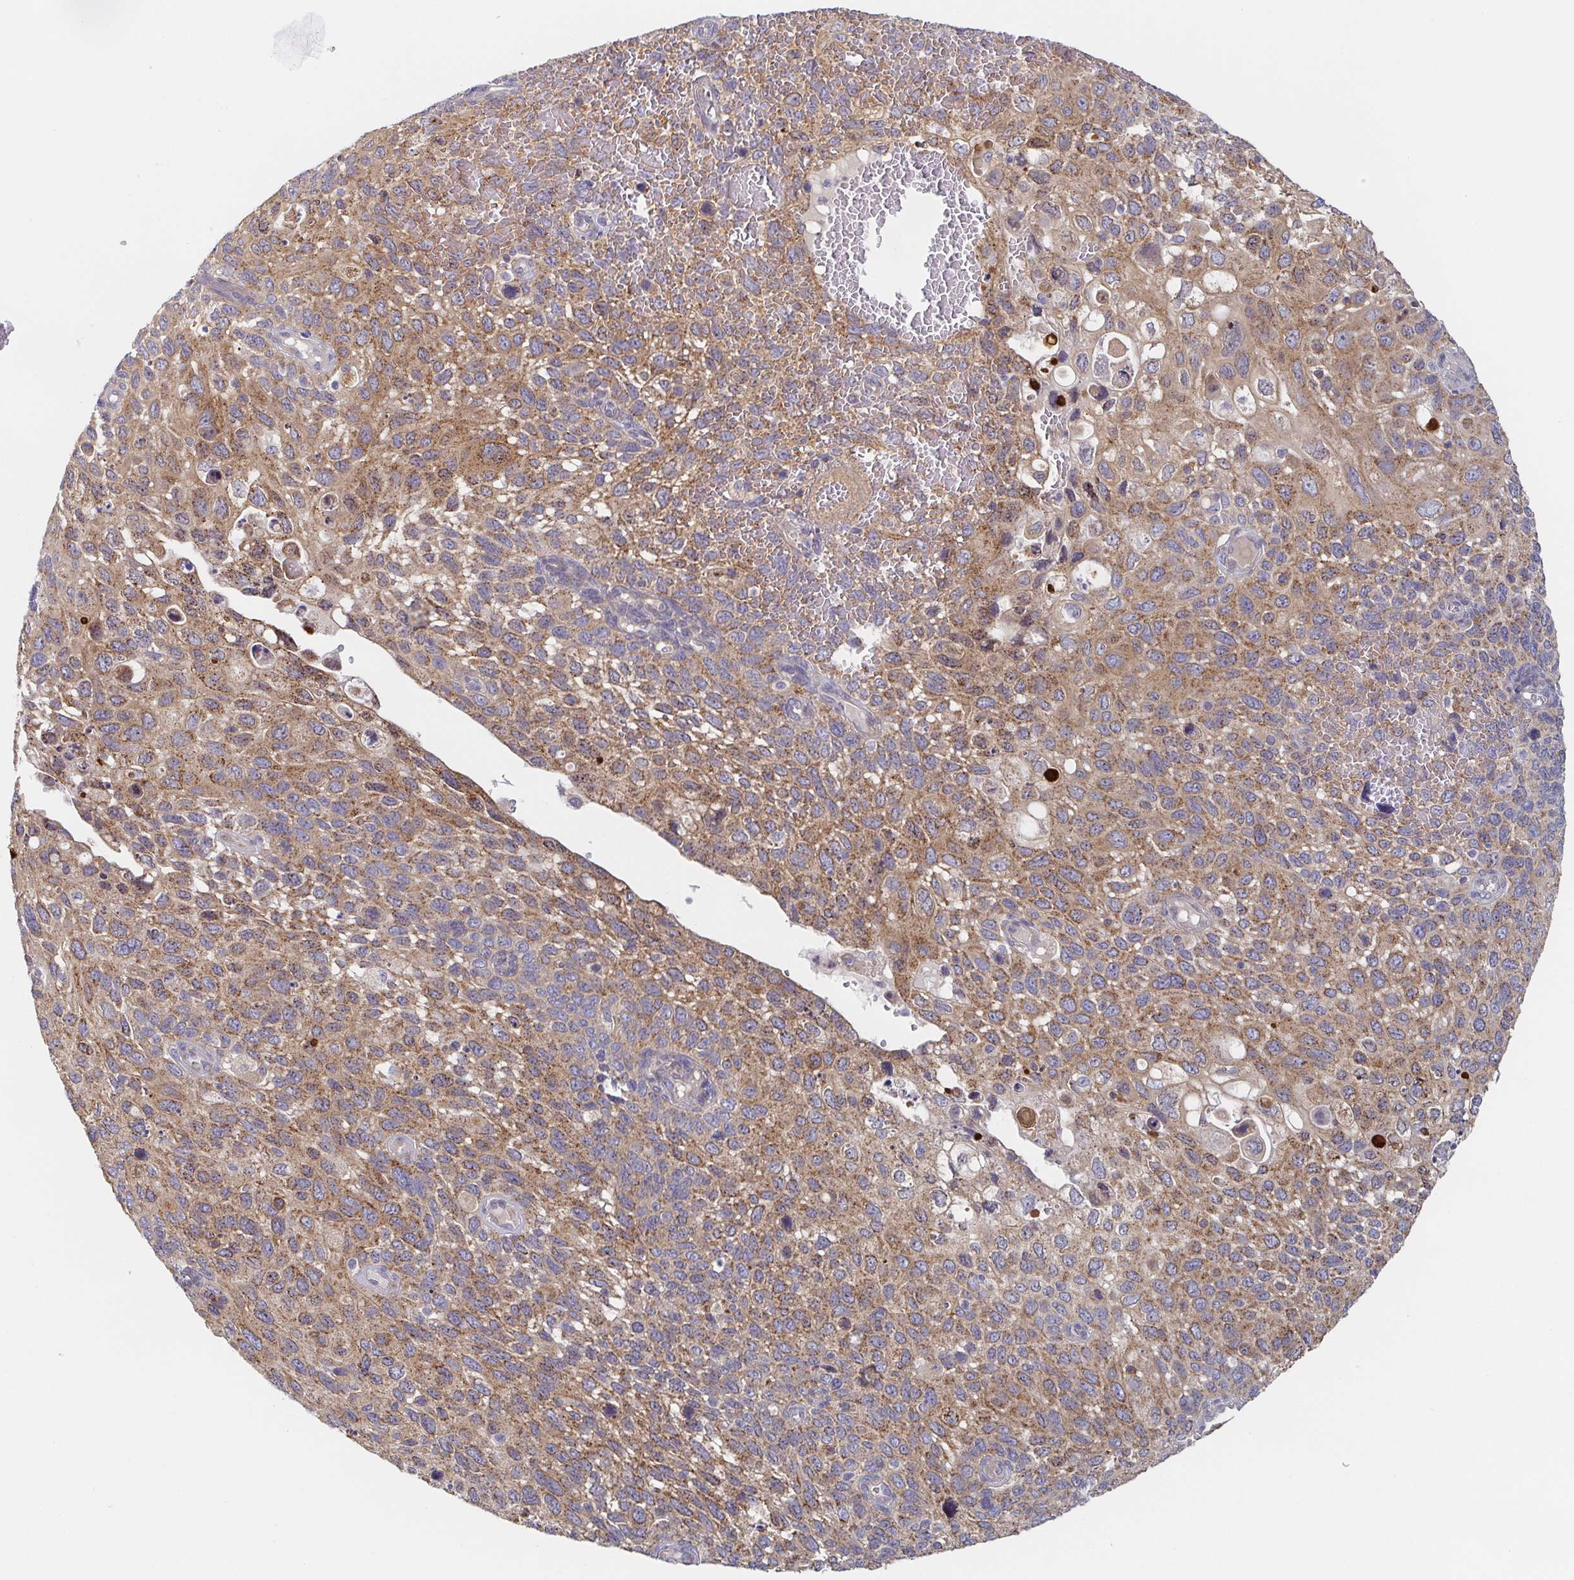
{"staining": {"intensity": "moderate", "quantity": ">75%", "location": "cytoplasmic/membranous"}, "tissue": "cervical cancer", "cell_type": "Tumor cells", "image_type": "cancer", "snomed": [{"axis": "morphology", "description": "Squamous cell carcinoma, NOS"}, {"axis": "topography", "description": "Cervix"}], "caption": "Cervical cancer (squamous cell carcinoma) stained with immunohistochemistry (IHC) reveals moderate cytoplasmic/membranous staining in approximately >75% of tumor cells.", "gene": "TUFT1", "patient": {"sex": "female", "age": 70}}